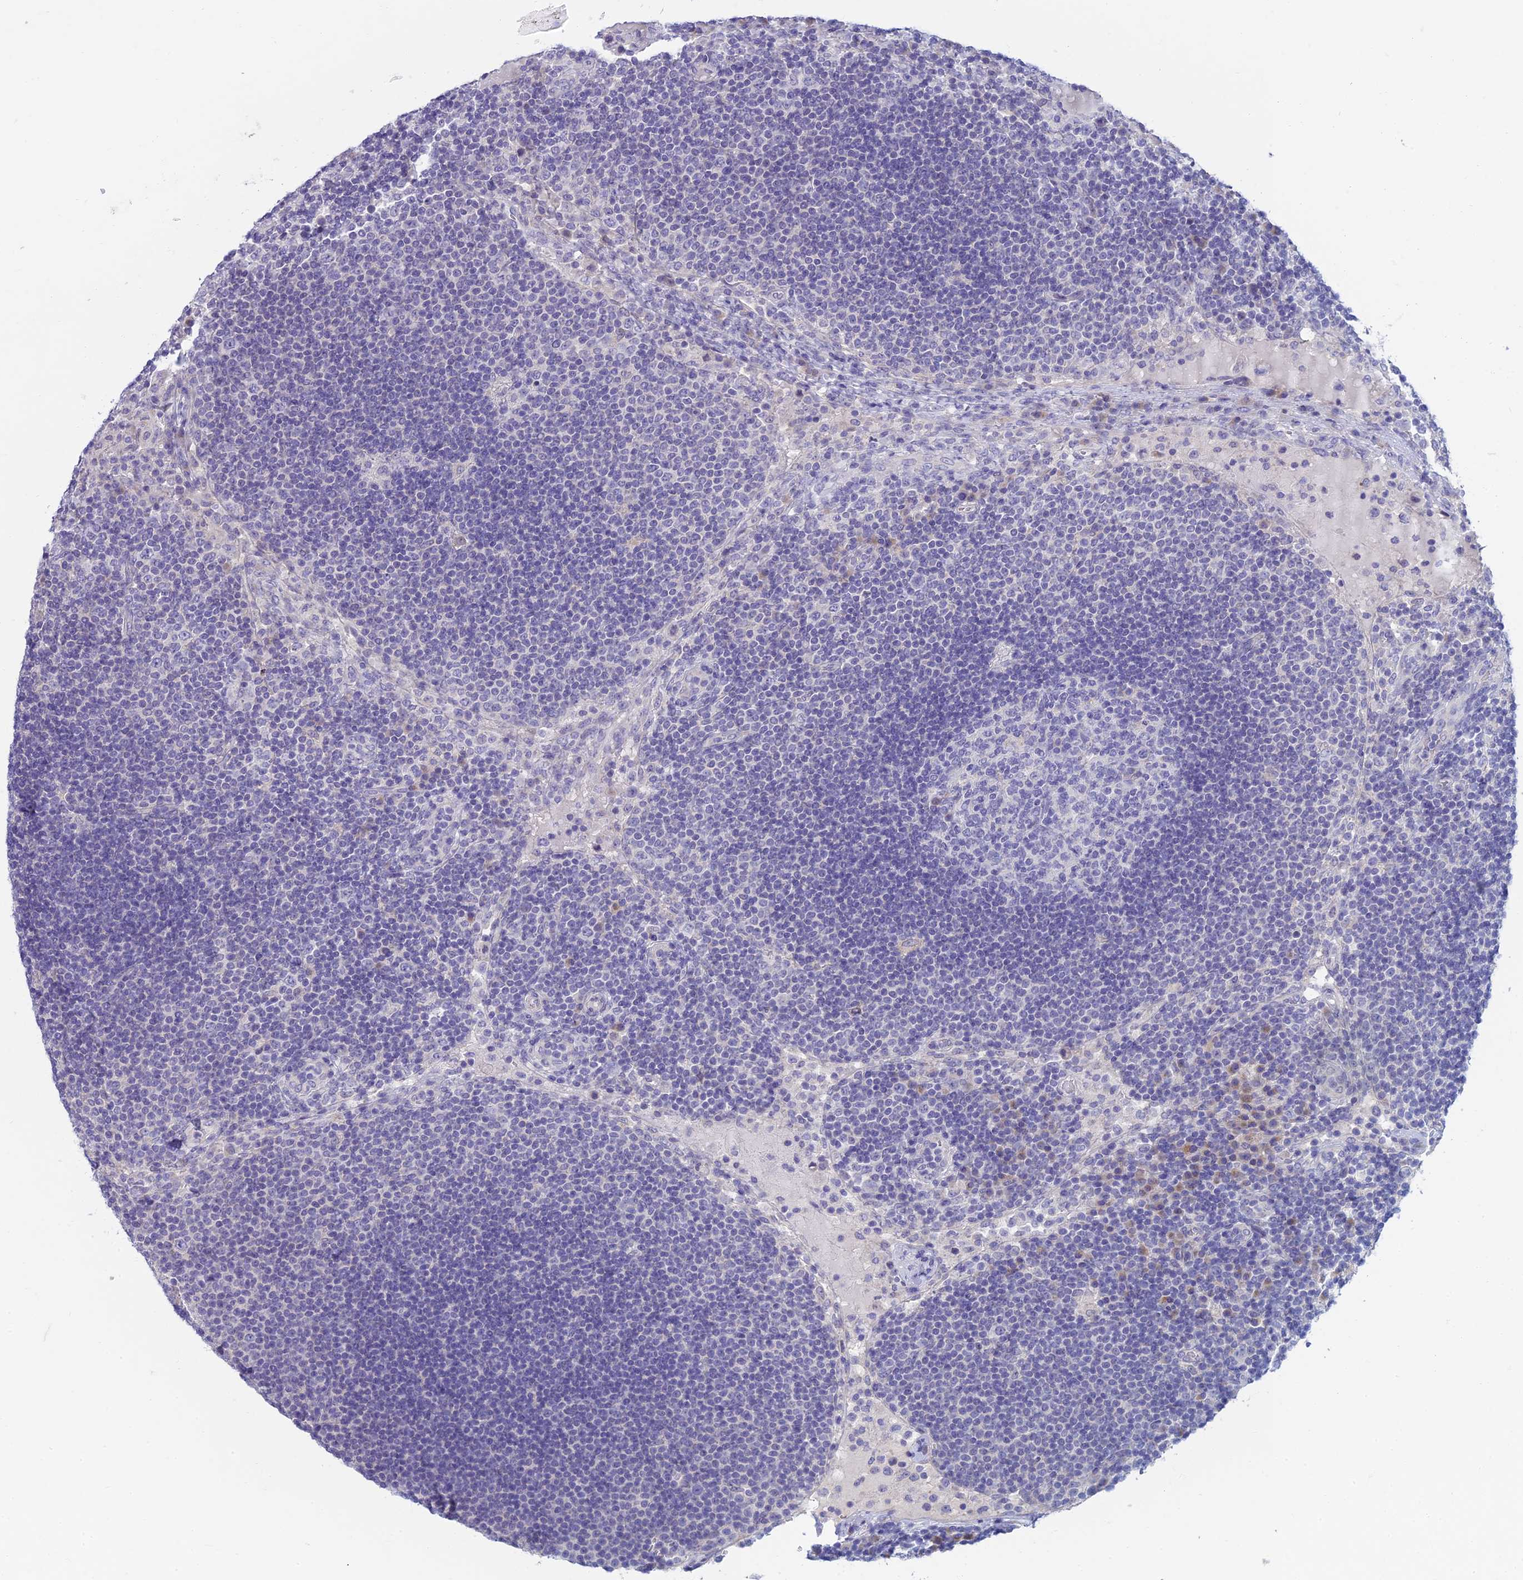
{"staining": {"intensity": "negative", "quantity": "none", "location": "none"}, "tissue": "lymph node", "cell_type": "Germinal center cells", "image_type": "normal", "snomed": [{"axis": "morphology", "description": "Normal tissue, NOS"}, {"axis": "topography", "description": "Lymph node"}], "caption": "DAB immunohistochemical staining of normal lymph node displays no significant expression in germinal center cells. (DAB IHC, high magnification).", "gene": "SLC25A41", "patient": {"sex": "female", "age": 53}}